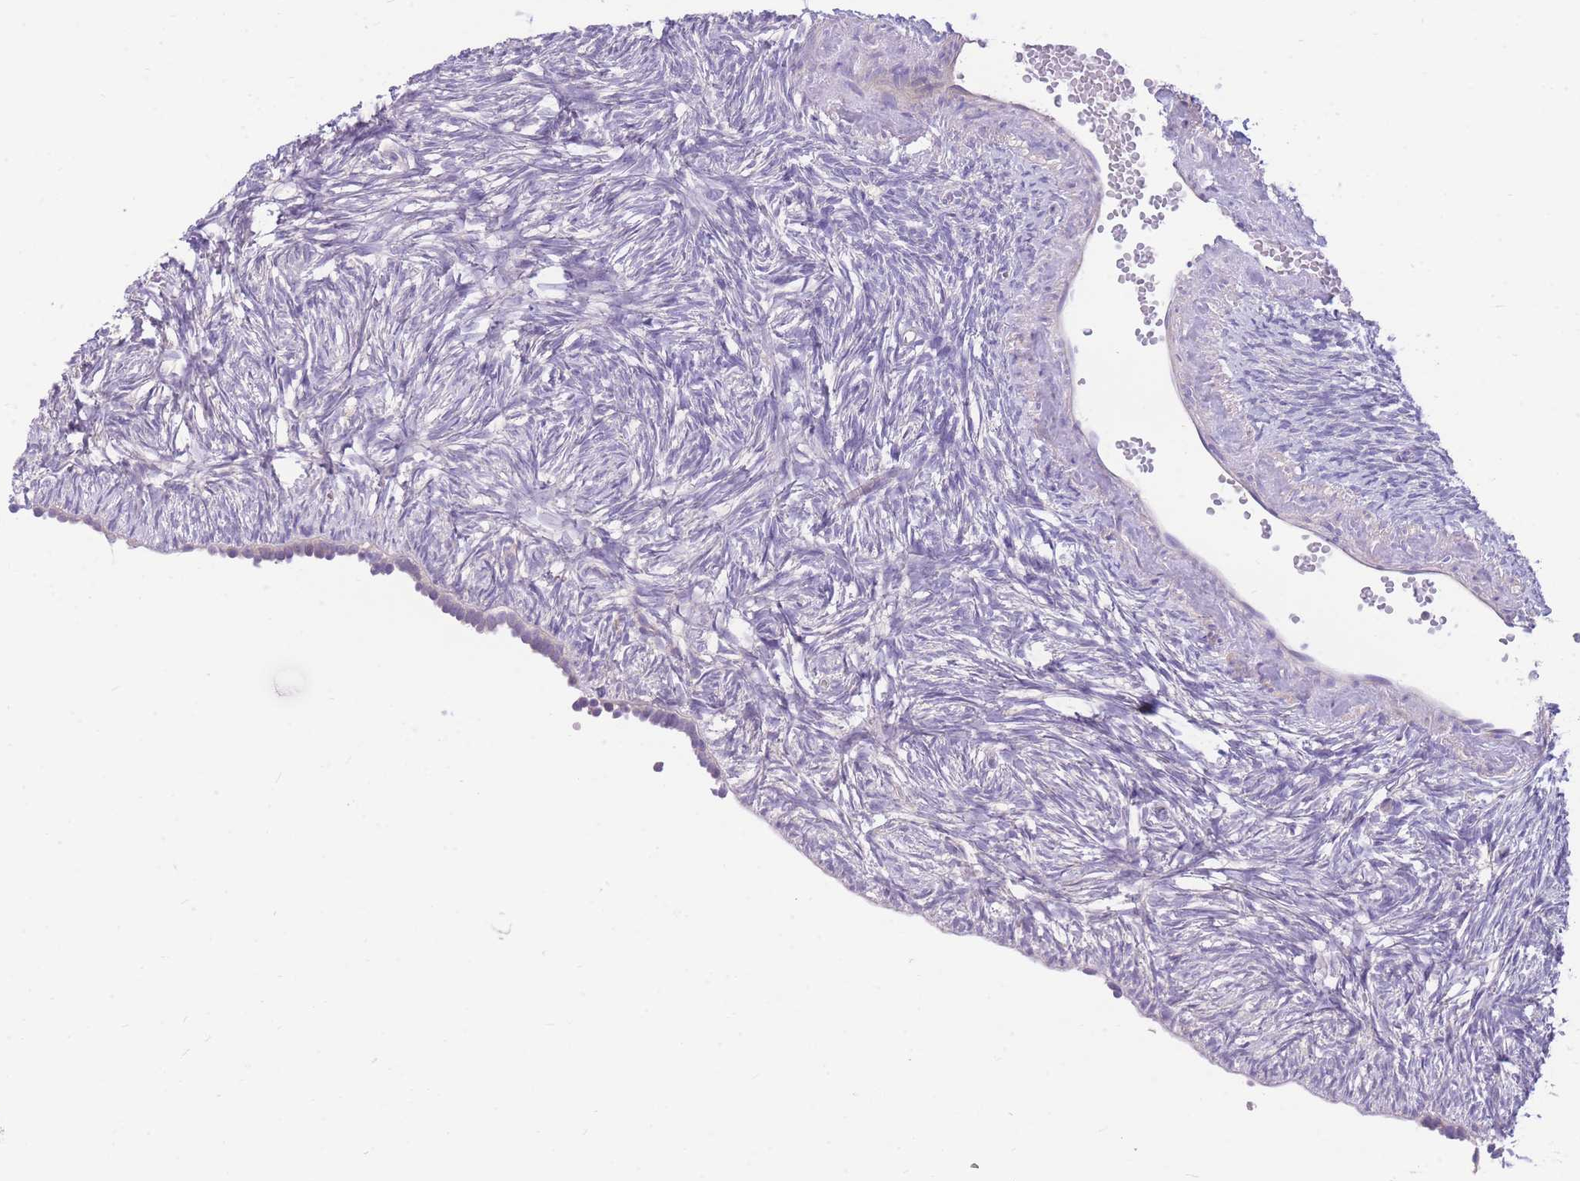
{"staining": {"intensity": "negative", "quantity": "none", "location": "none"}, "tissue": "ovary", "cell_type": "Ovarian stroma cells", "image_type": "normal", "snomed": [{"axis": "morphology", "description": "Normal tissue, NOS"}, {"axis": "topography", "description": "Ovary"}], "caption": "Ovary stained for a protein using immunohistochemistry (IHC) shows no staining ovarian stroma cells.", "gene": "OR5T1", "patient": {"sex": "female", "age": 51}}